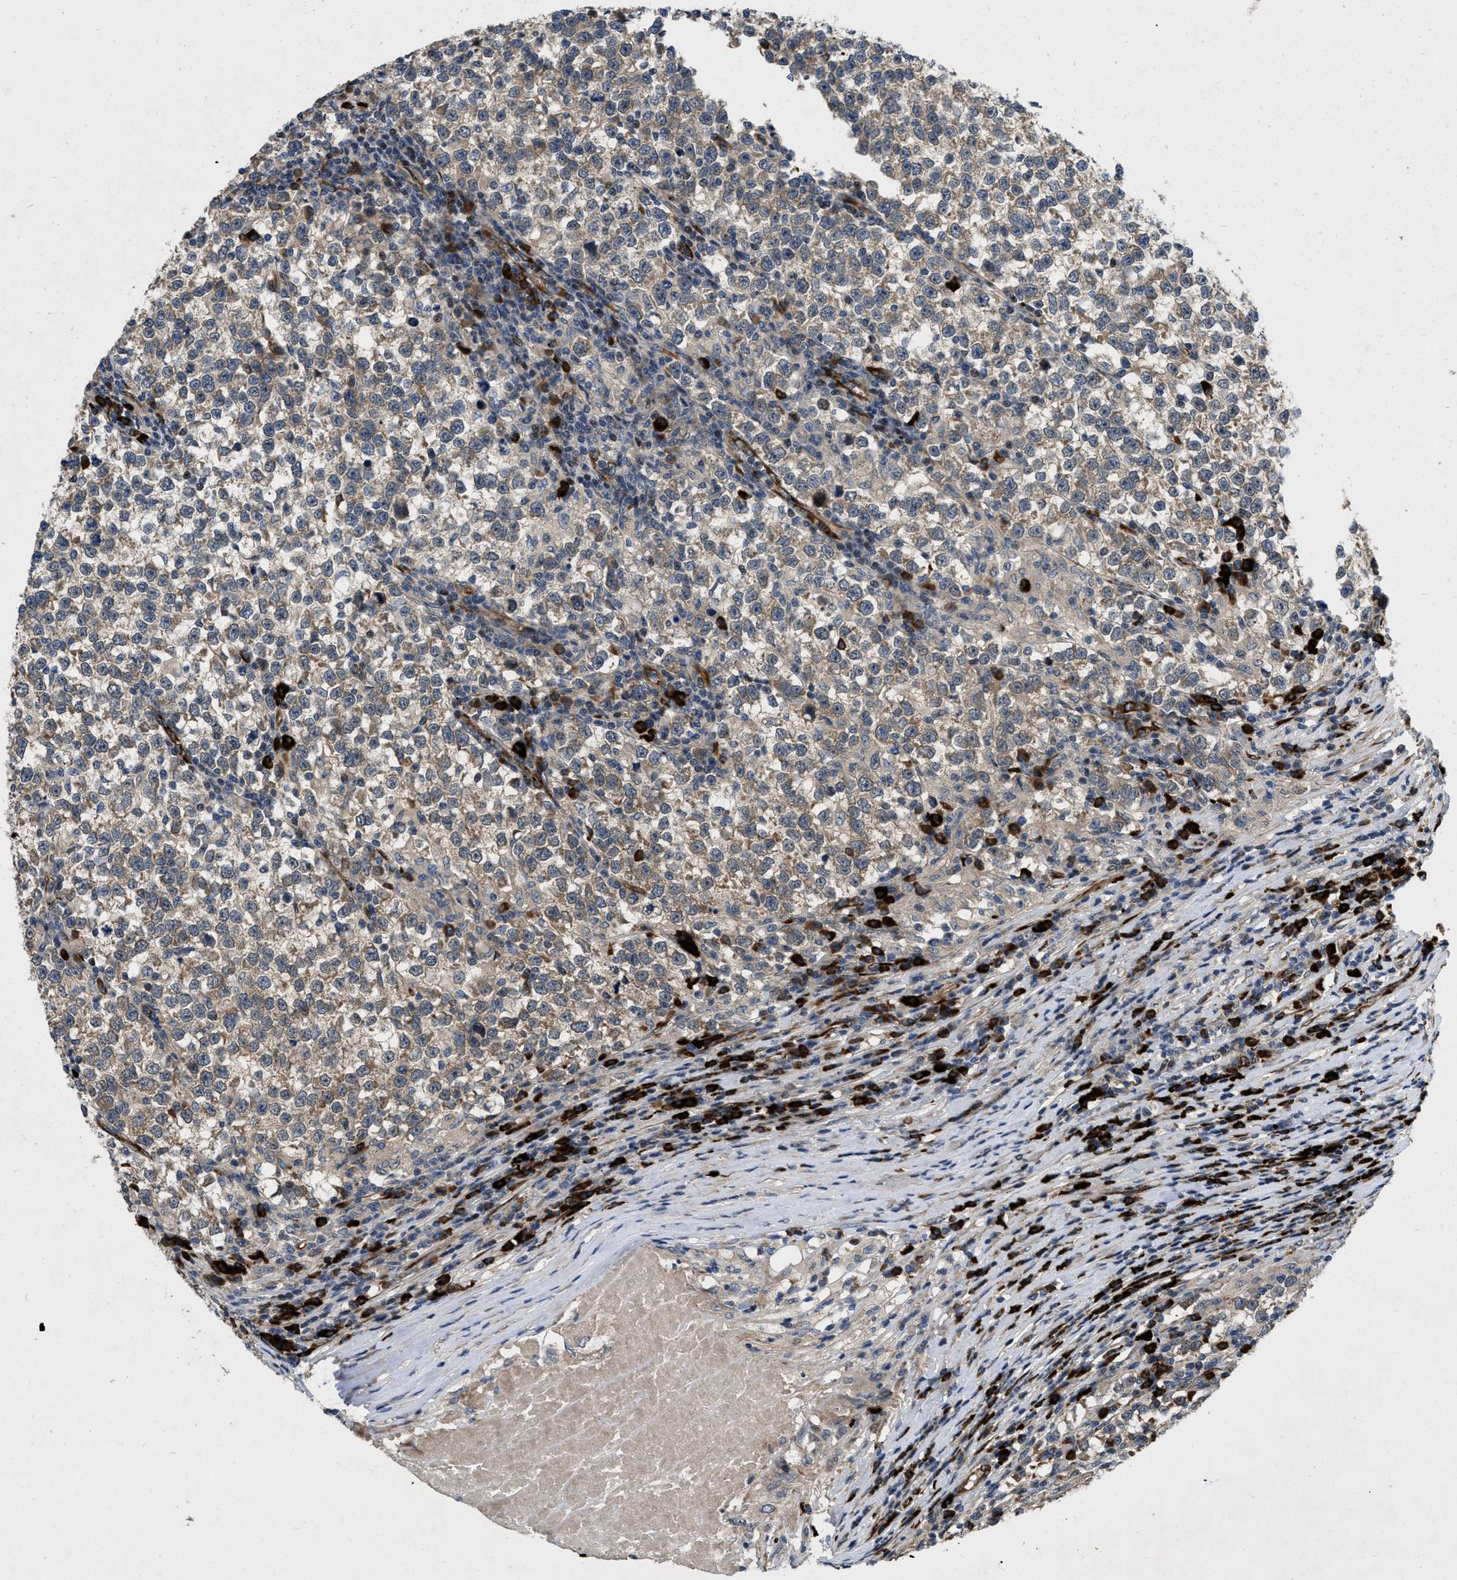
{"staining": {"intensity": "weak", "quantity": ">75%", "location": "cytoplasmic/membranous"}, "tissue": "testis cancer", "cell_type": "Tumor cells", "image_type": "cancer", "snomed": [{"axis": "morphology", "description": "Normal tissue, NOS"}, {"axis": "morphology", "description": "Seminoma, NOS"}, {"axis": "topography", "description": "Testis"}], "caption": "High-power microscopy captured an immunohistochemistry (IHC) histopathology image of testis seminoma, revealing weak cytoplasmic/membranous positivity in approximately >75% of tumor cells.", "gene": "HSPA12B", "patient": {"sex": "male", "age": 43}}